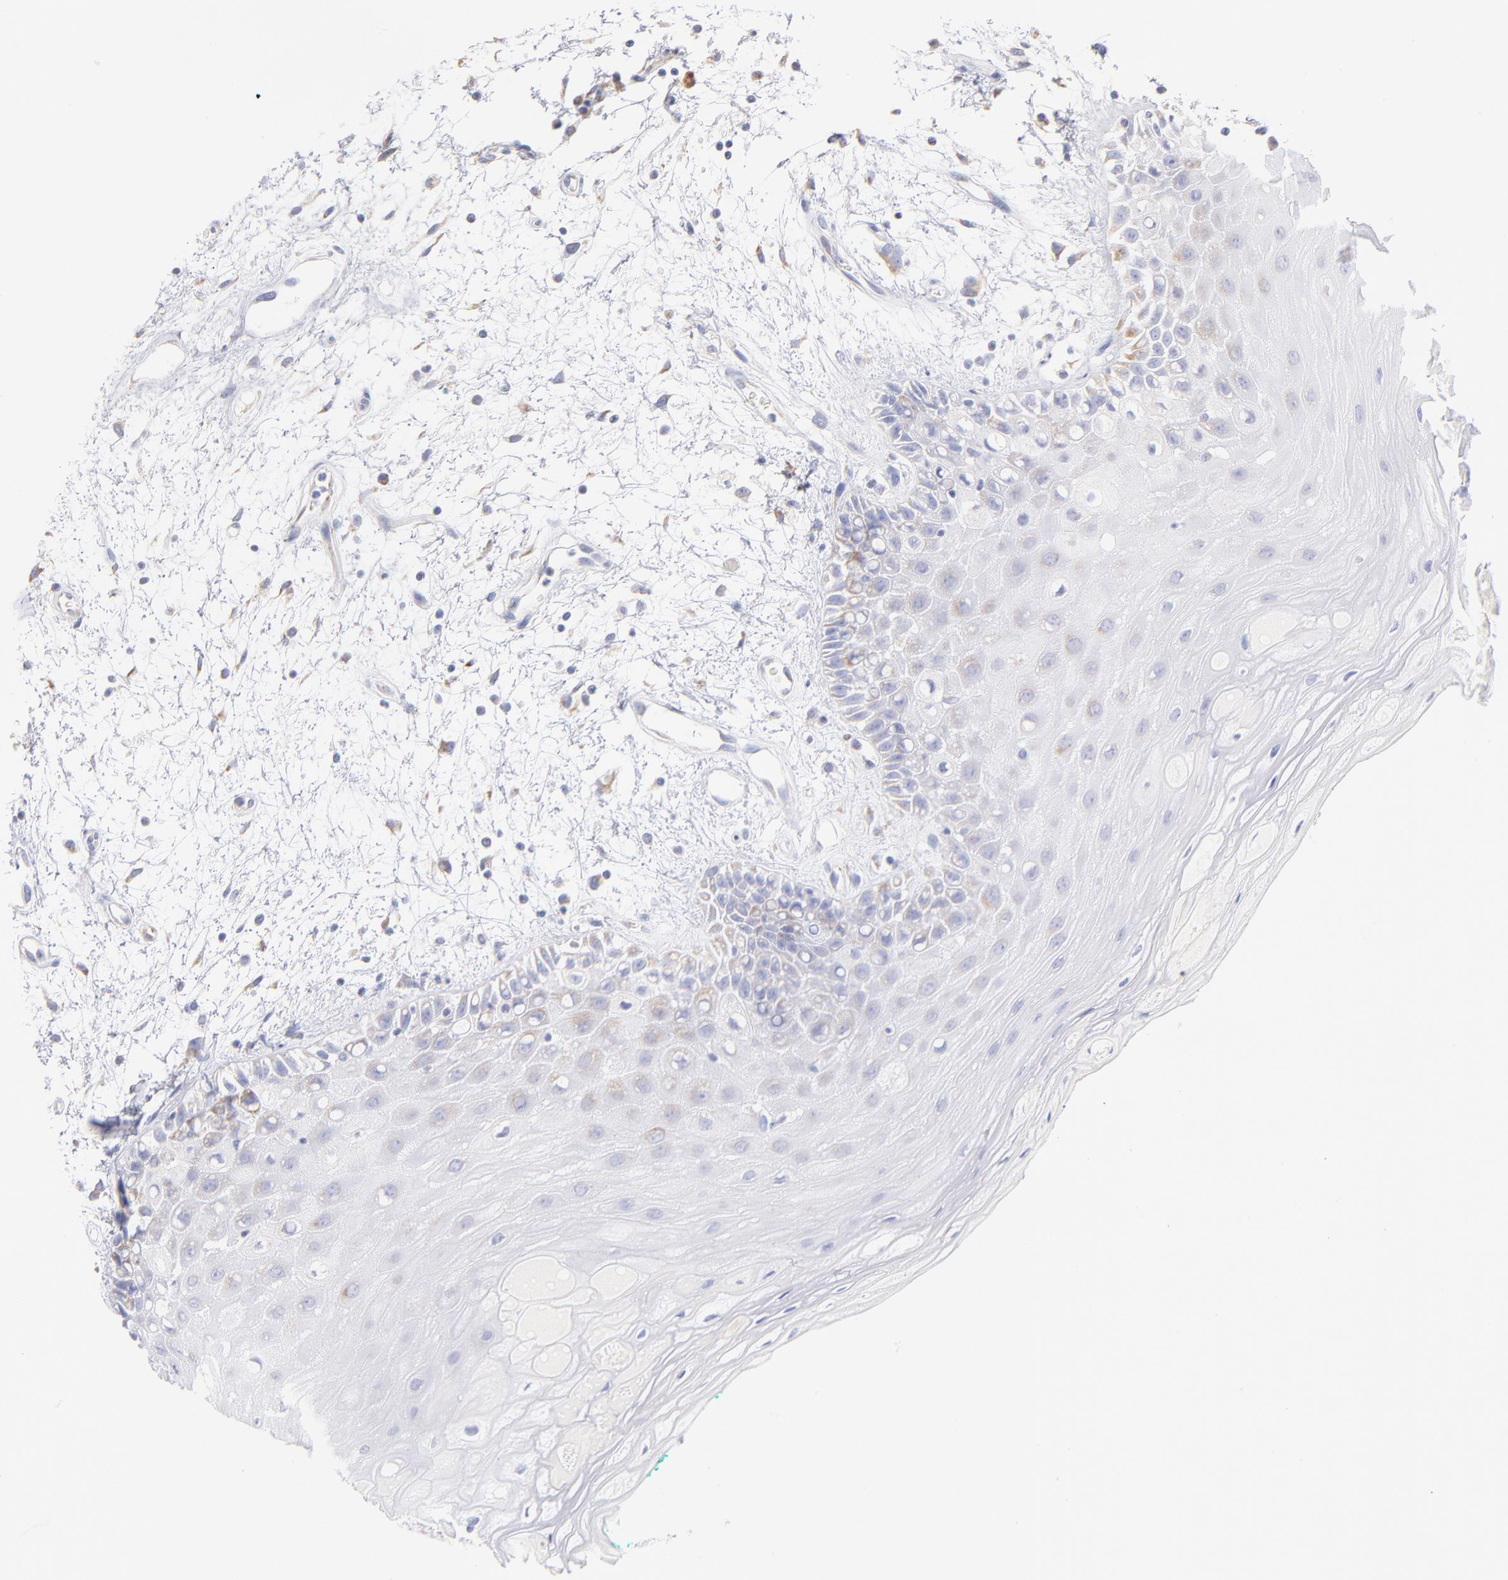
{"staining": {"intensity": "weak", "quantity": "<25%", "location": "cytoplasmic/membranous"}, "tissue": "oral mucosa", "cell_type": "Squamous epithelial cells", "image_type": "normal", "snomed": [{"axis": "morphology", "description": "Normal tissue, NOS"}, {"axis": "morphology", "description": "Squamous cell carcinoma, NOS"}, {"axis": "topography", "description": "Skeletal muscle"}, {"axis": "topography", "description": "Oral tissue"}, {"axis": "topography", "description": "Head-Neck"}], "caption": "Squamous epithelial cells are negative for brown protein staining in normal oral mucosa. (IHC, brightfield microscopy, high magnification).", "gene": "AIFM1", "patient": {"sex": "female", "age": 84}}